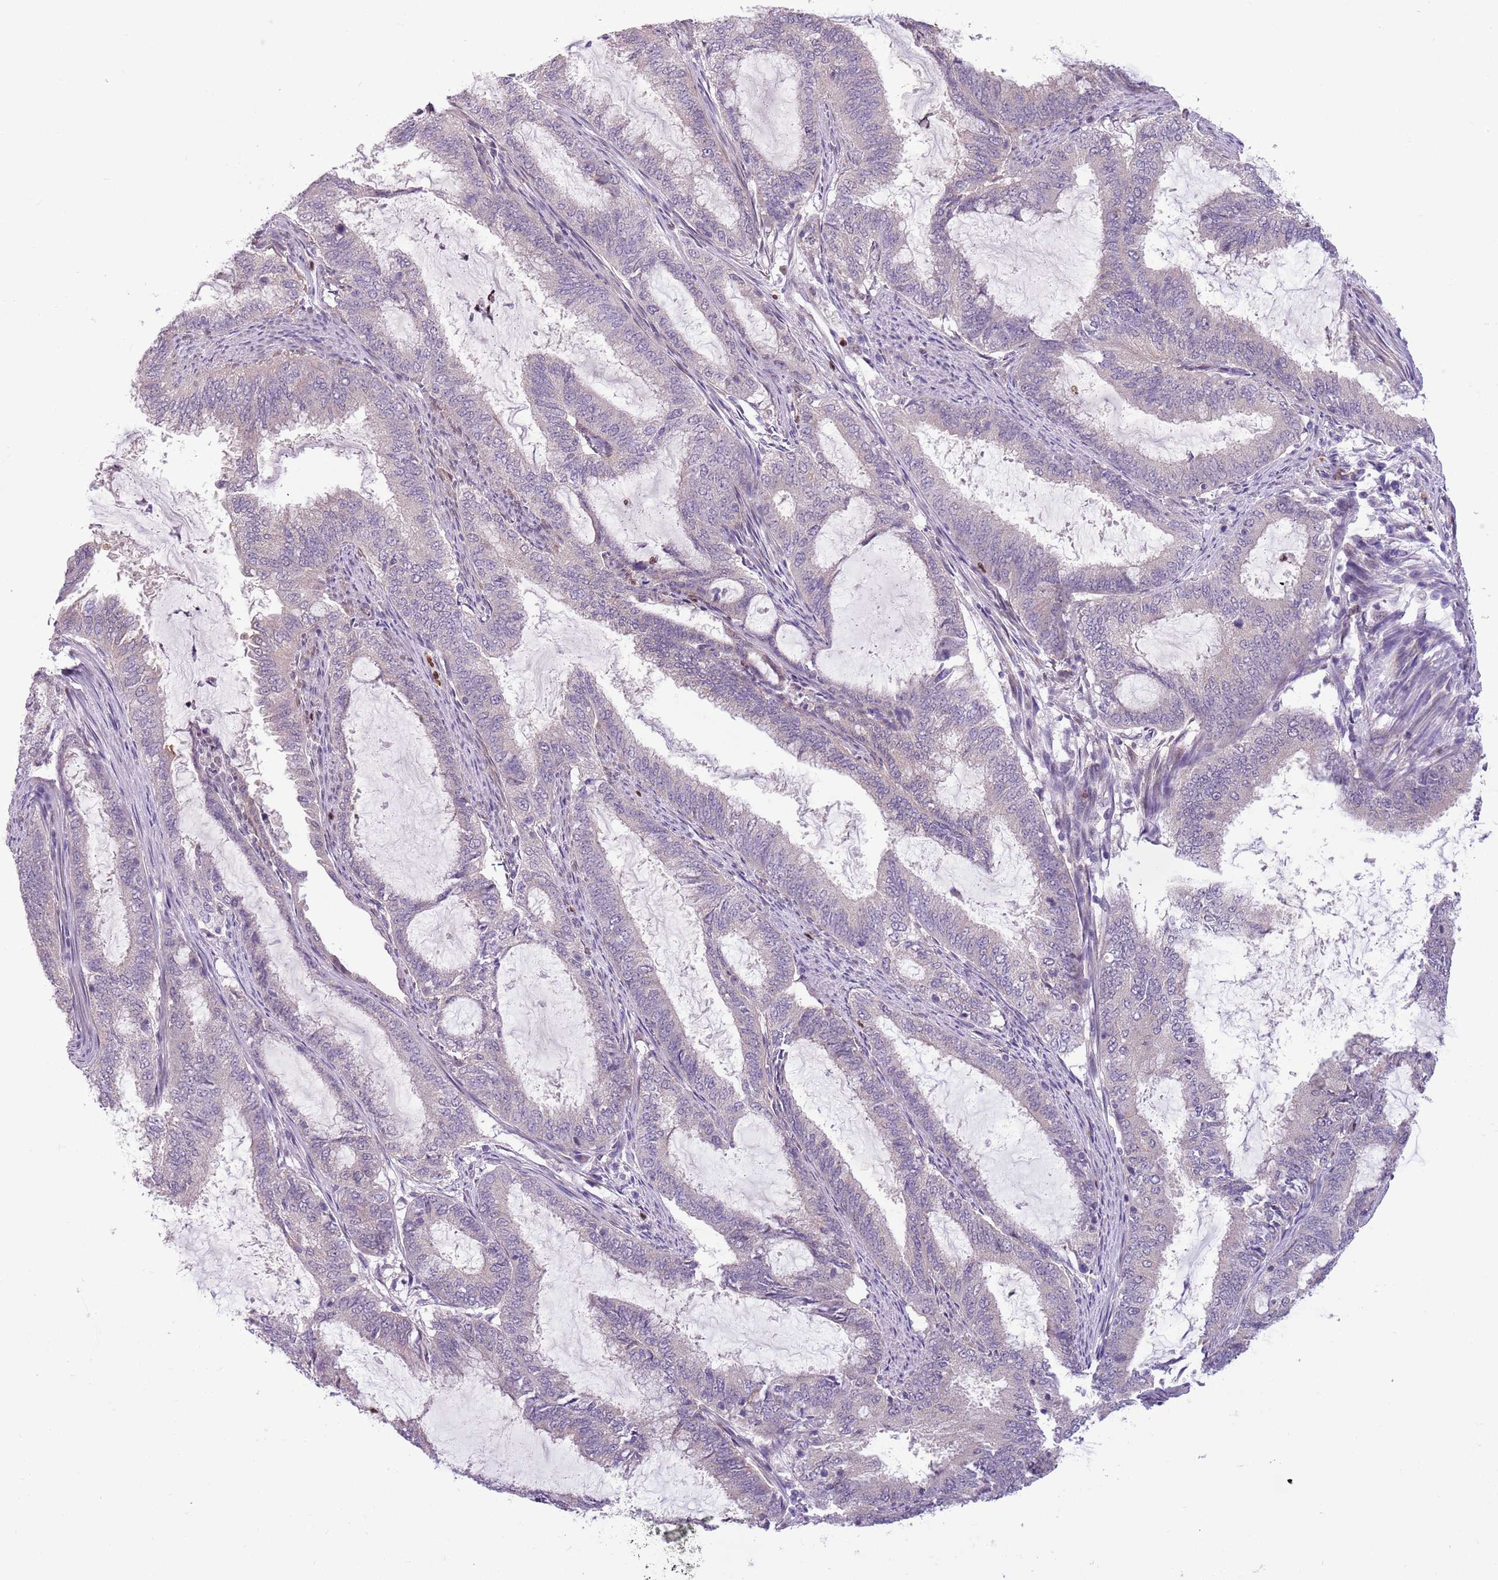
{"staining": {"intensity": "negative", "quantity": "none", "location": "none"}, "tissue": "endometrial cancer", "cell_type": "Tumor cells", "image_type": "cancer", "snomed": [{"axis": "morphology", "description": "Adenocarcinoma, NOS"}, {"axis": "topography", "description": "Endometrium"}], "caption": "A photomicrograph of endometrial cancer (adenocarcinoma) stained for a protein shows no brown staining in tumor cells.", "gene": "ADCY7", "patient": {"sex": "female", "age": 51}}